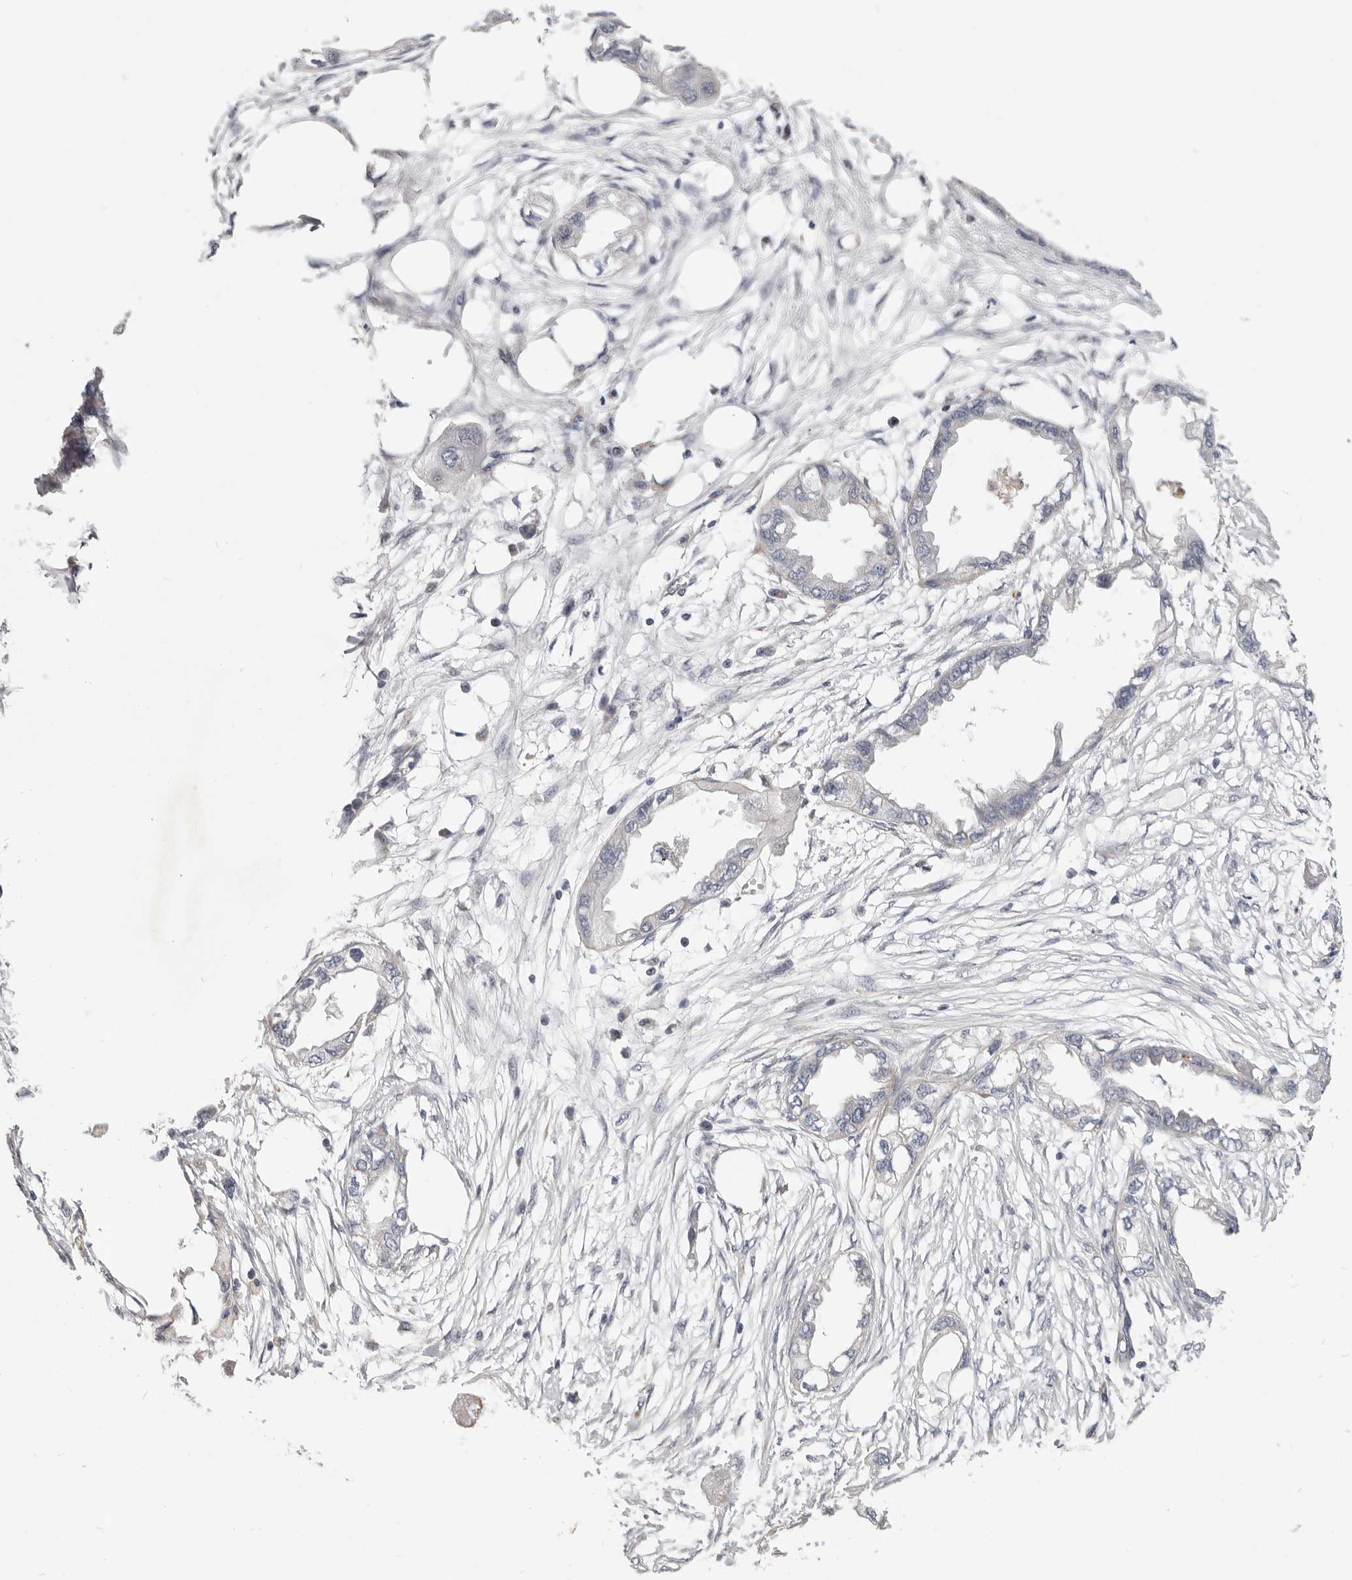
{"staining": {"intensity": "negative", "quantity": "none", "location": "none"}, "tissue": "endometrial cancer", "cell_type": "Tumor cells", "image_type": "cancer", "snomed": [{"axis": "morphology", "description": "Adenocarcinoma, NOS"}, {"axis": "morphology", "description": "Adenocarcinoma, metastatic, NOS"}, {"axis": "topography", "description": "Adipose tissue"}, {"axis": "topography", "description": "Endometrium"}], "caption": "IHC photomicrograph of metastatic adenocarcinoma (endometrial) stained for a protein (brown), which shows no staining in tumor cells.", "gene": "MRPS10", "patient": {"sex": "female", "age": 67}}